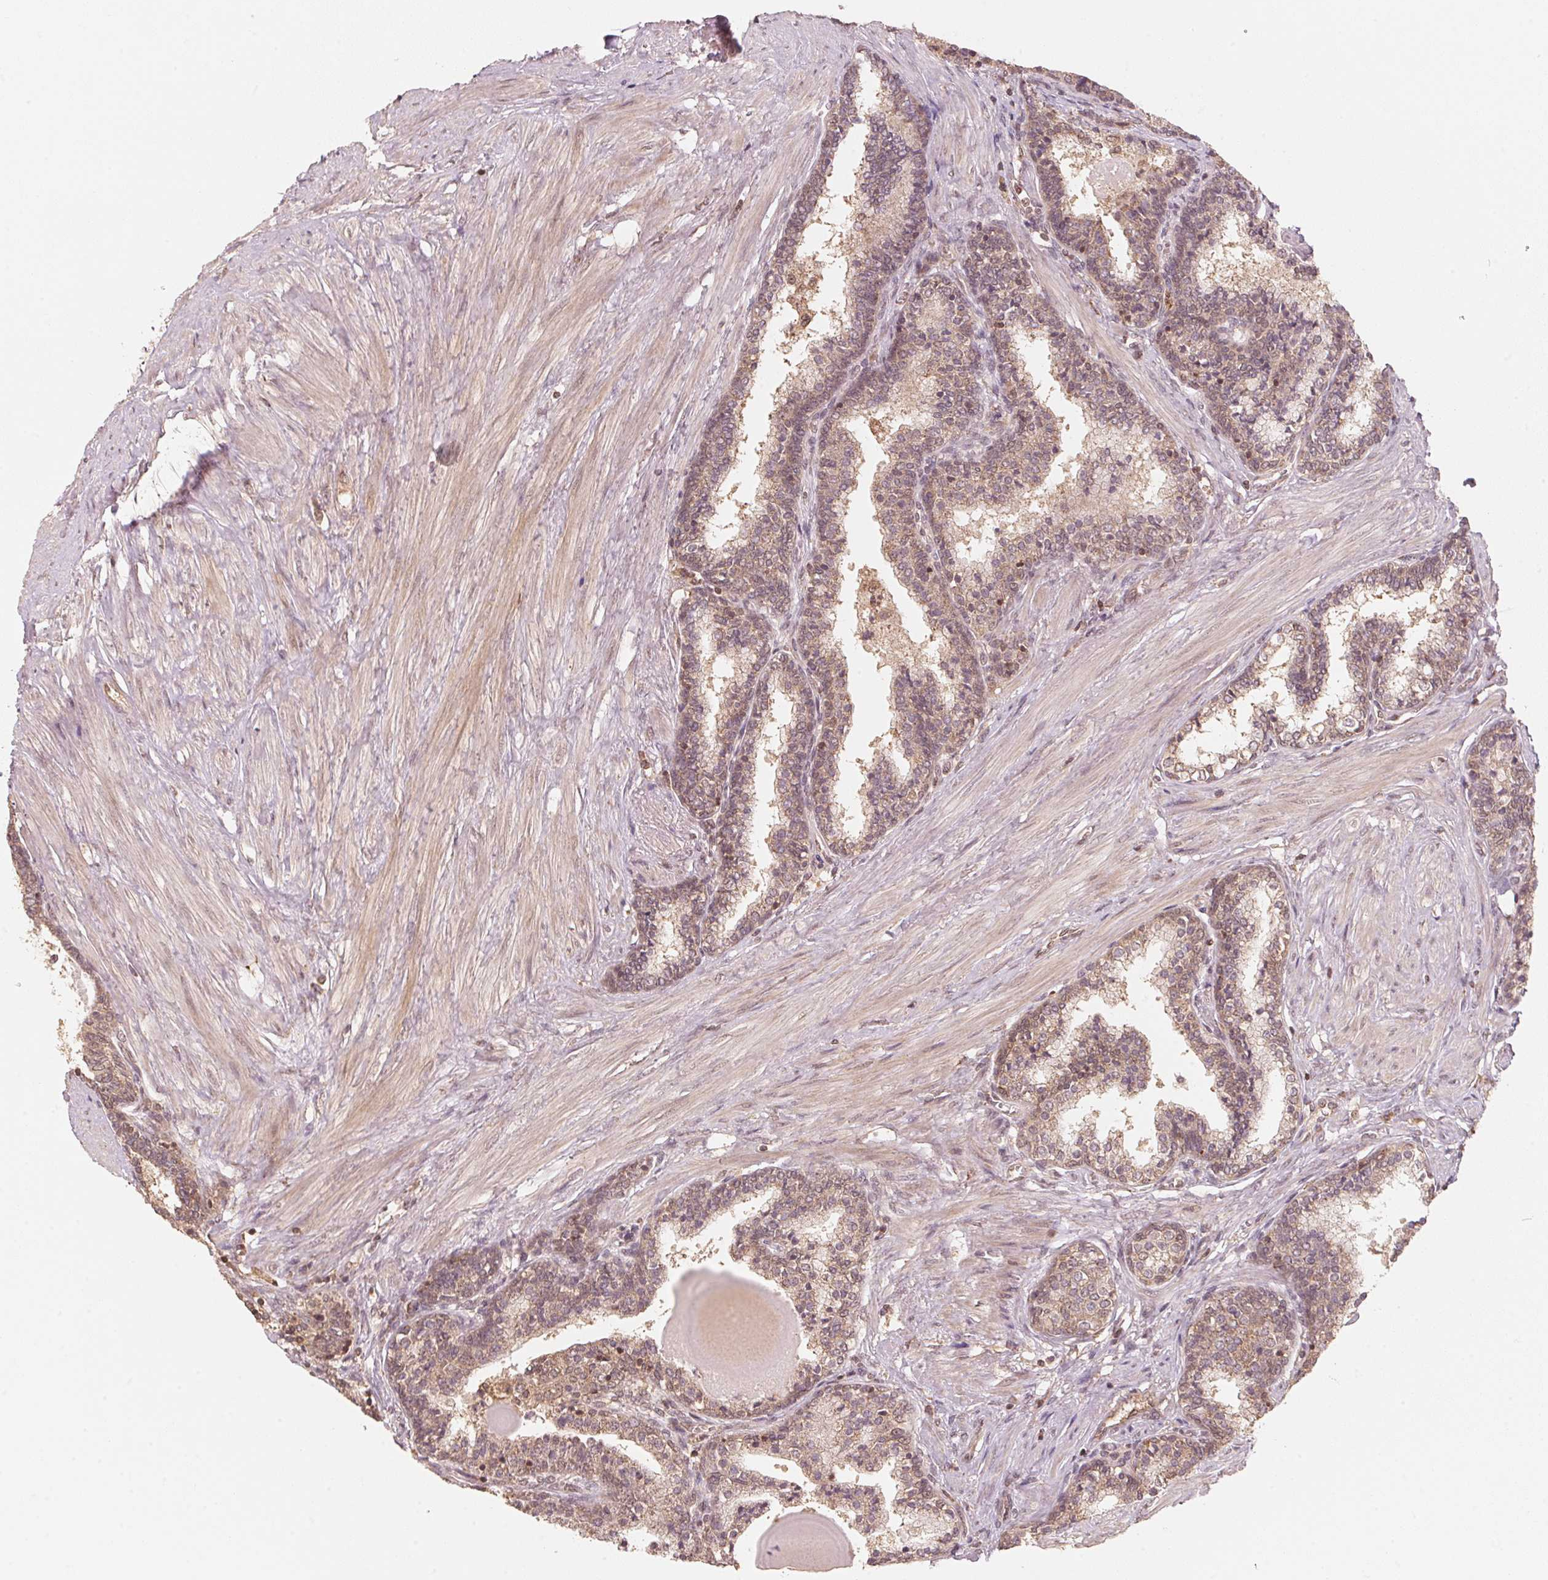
{"staining": {"intensity": "moderate", "quantity": "25%-75%", "location": "cytoplasmic/membranous,nuclear"}, "tissue": "prostate", "cell_type": "Glandular cells", "image_type": "normal", "snomed": [{"axis": "morphology", "description": "Normal tissue, NOS"}, {"axis": "topography", "description": "Prostate"}], "caption": "Immunohistochemistry staining of unremarkable prostate, which reveals medium levels of moderate cytoplasmic/membranous,nuclear positivity in about 25%-75% of glandular cells indicating moderate cytoplasmic/membranous,nuclear protein expression. The staining was performed using DAB (3,3'-diaminobenzidine) (brown) for protein detection and nuclei were counterstained in hematoxylin (blue).", "gene": "C2orf73", "patient": {"sex": "male", "age": 55}}